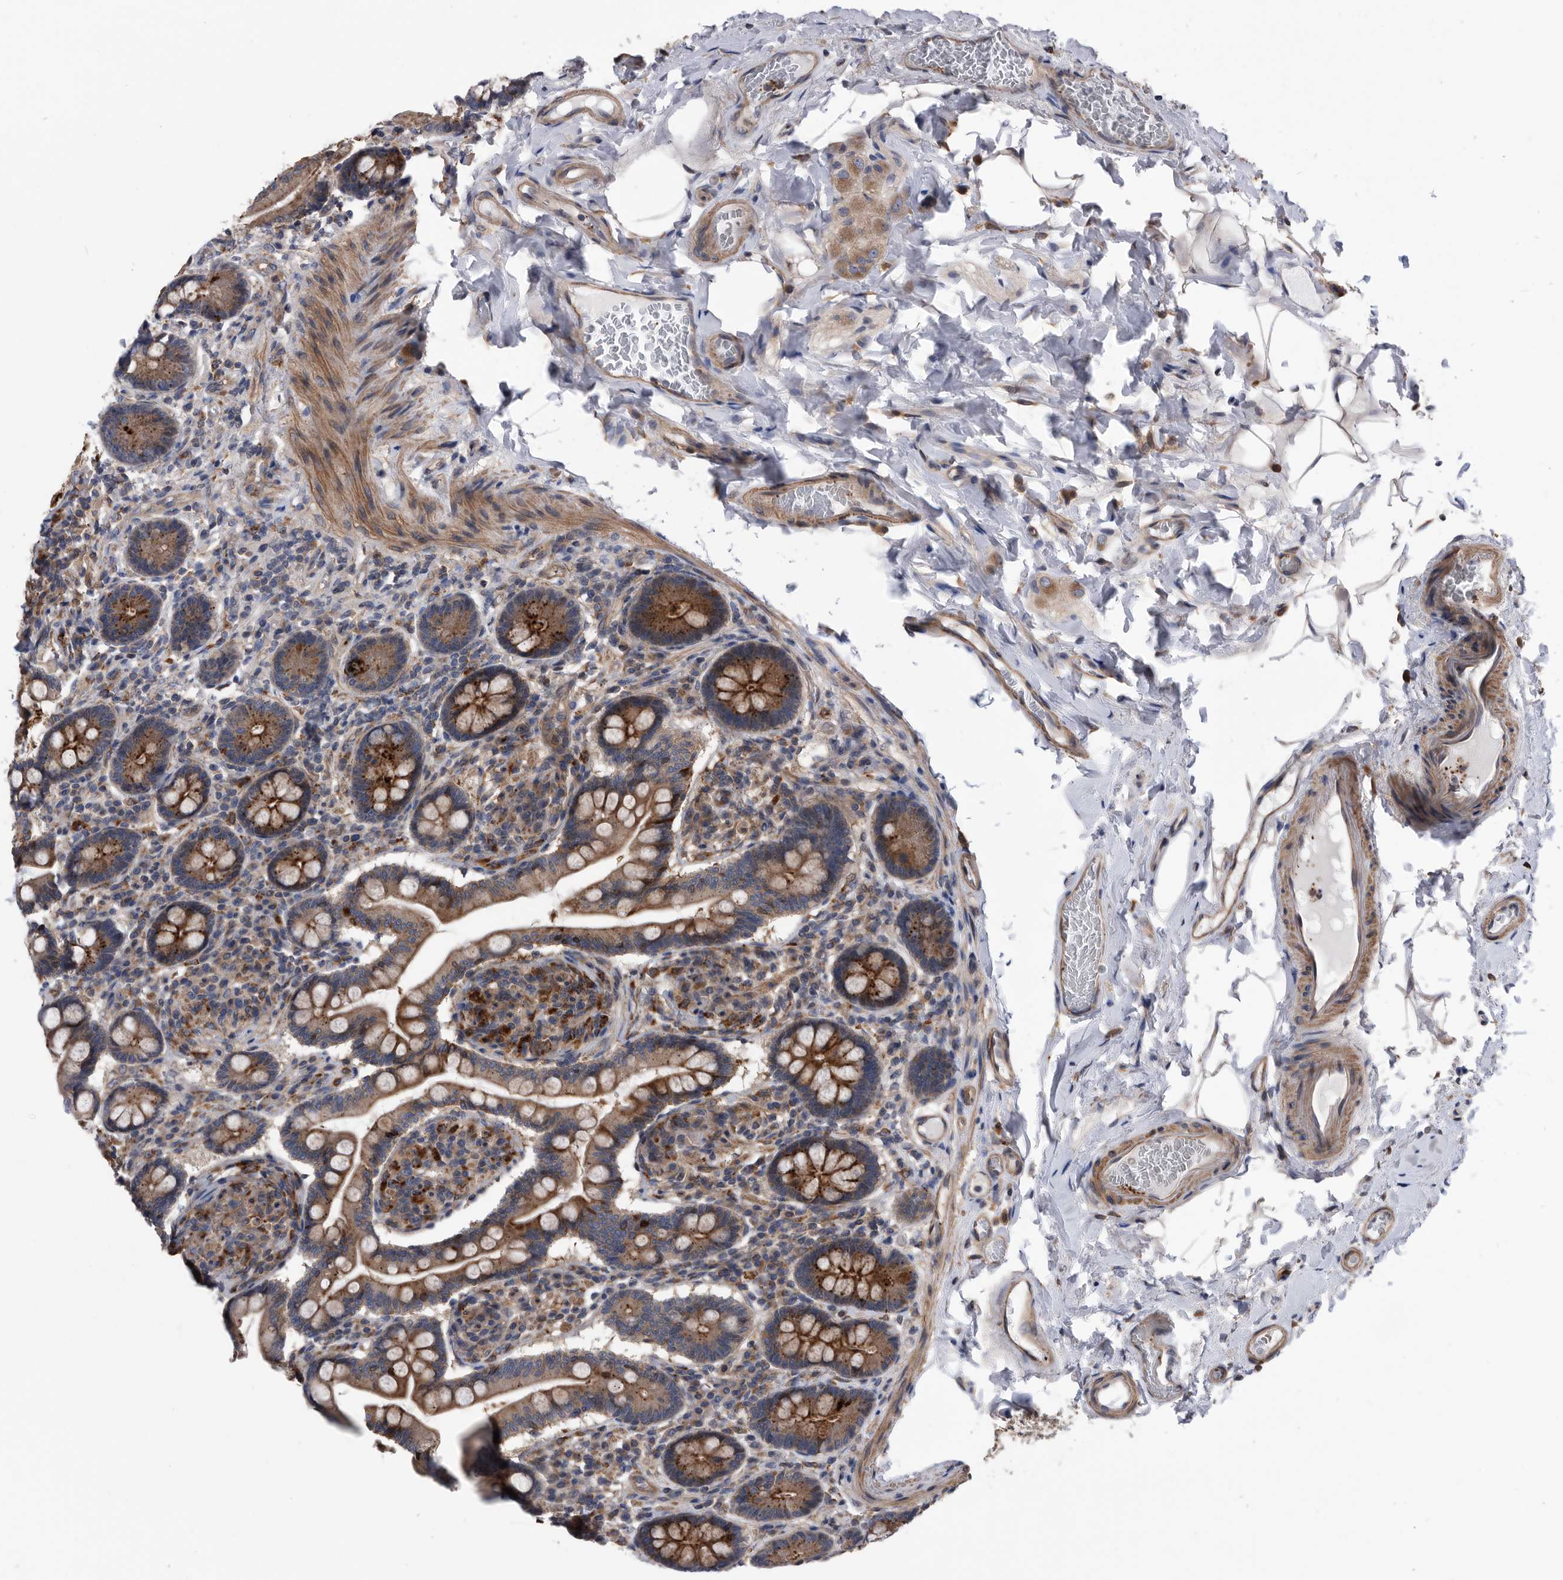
{"staining": {"intensity": "strong", "quantity": ">75%", "location": "cytoplasmic/membranous"}, "tissue": "small intestine", "cell_type": "Glandular cells", "image_type": "normal", "snomed": [{"axis": "morphology", "description": "Normal tissue, NOS"}, {"axis": "topography", "description": "Small intestine"}], "caption": "Immunohistochemical staining of normal human small intestine shows high levels of strong cytoplasmic/membranous expression in about >75% of glandular cells. (brown staining indicates protein expression, while blue staining denotes nuclei).", "gene": "BAIAP3", "patient": {"sex": "female", "age": 64}}